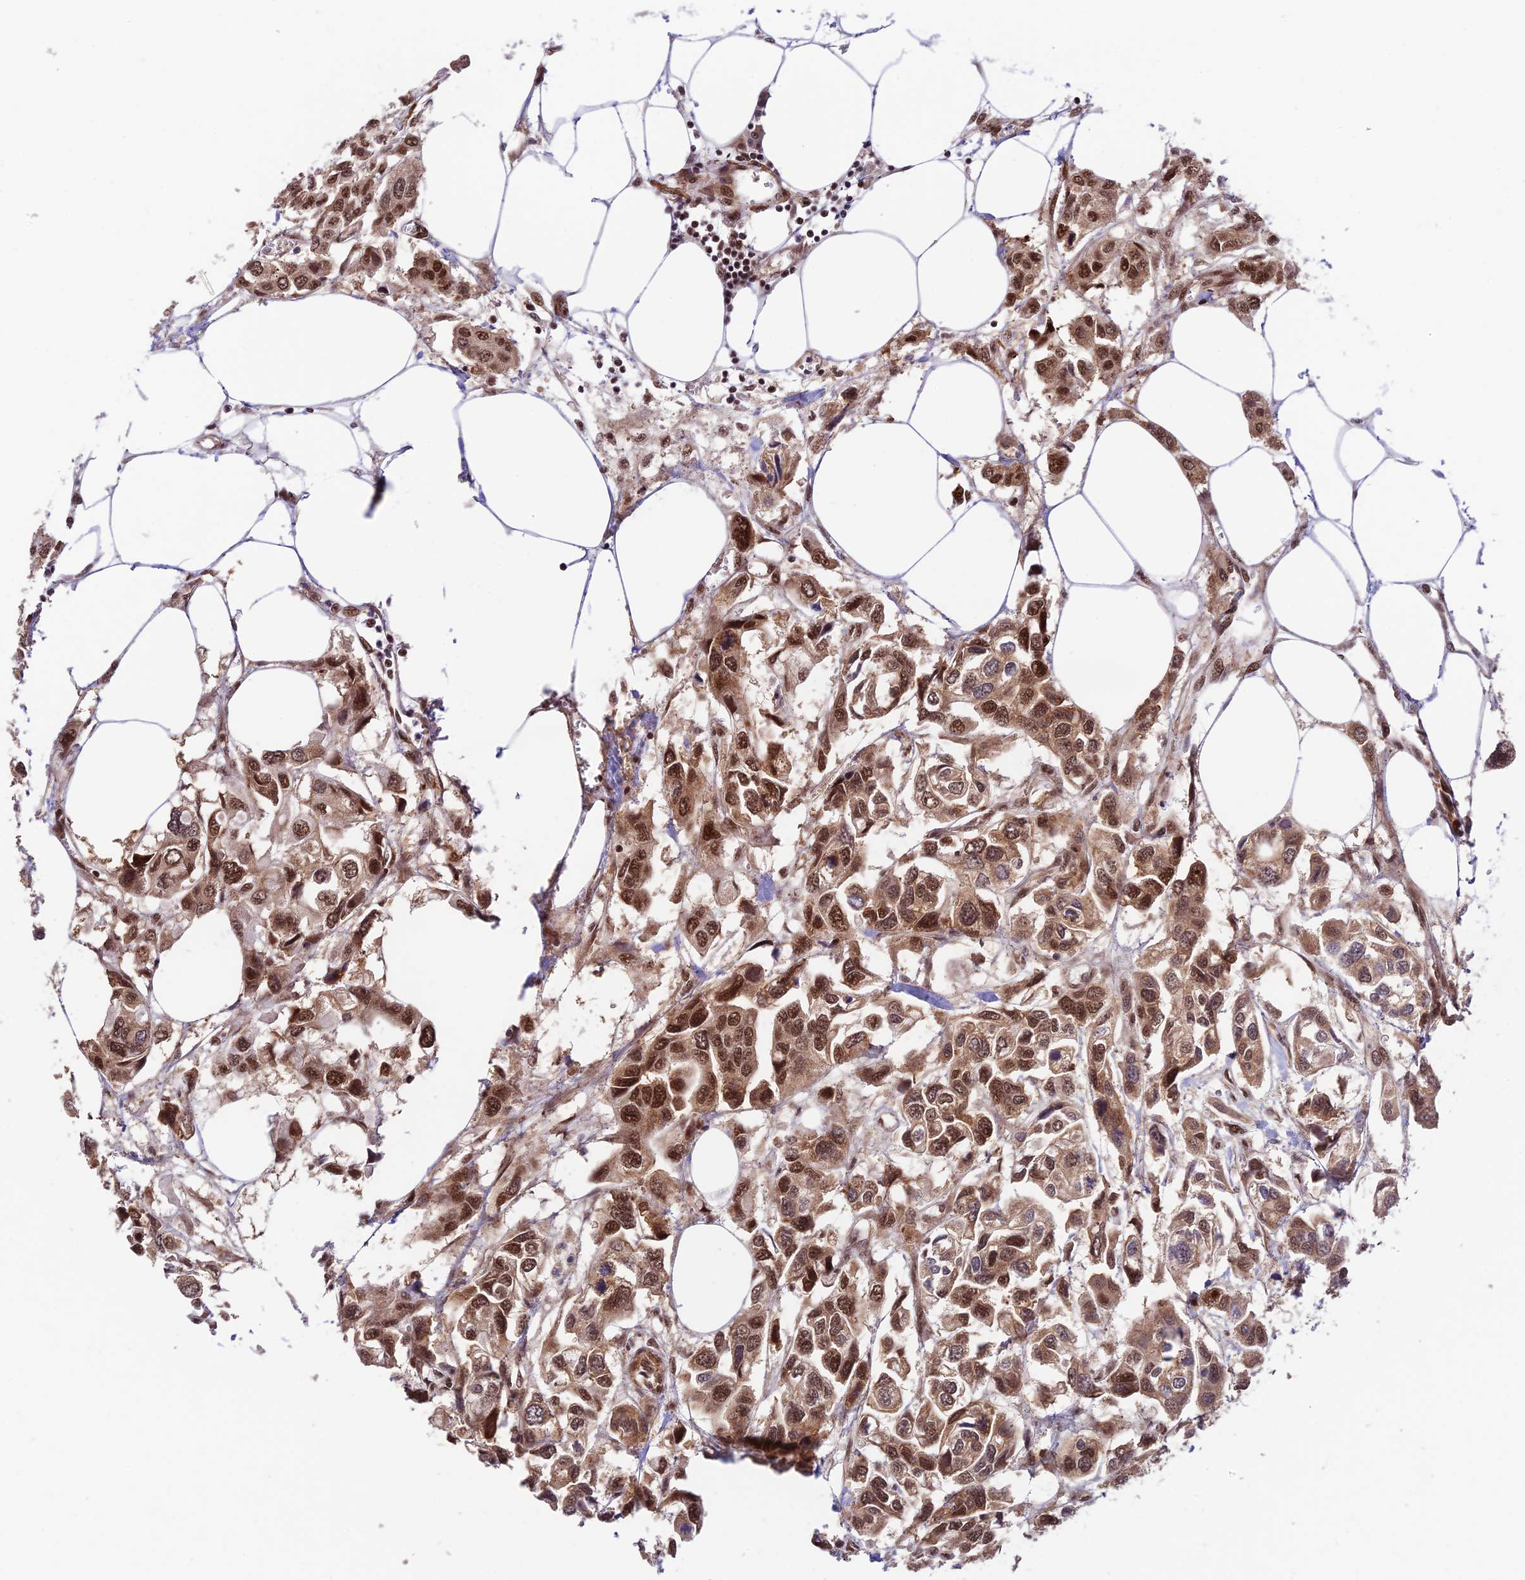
{"staining": {"intensity": "strong", "quantity": ">75%", "location": "cytoplasmic/membranous,nuclear"}, "tissue": "urothelial cancer", "cell_type": "Tumor cells", "image_type": "cancer", "snomed": [{"axis": "morphology", "description": "Urothelial carcinoma, High grade"}, {"axis": "topography", "description": "Urinary bladder"}], "caption": "Protein expression analysis of urothelial carcinoma (high-grade) demonstrates strong cytoplasmic/membranous and nuclear expression in about >75% of tumor cells.", "gene": "RBM42", "patient": {"sex": "male", "age": 67}}